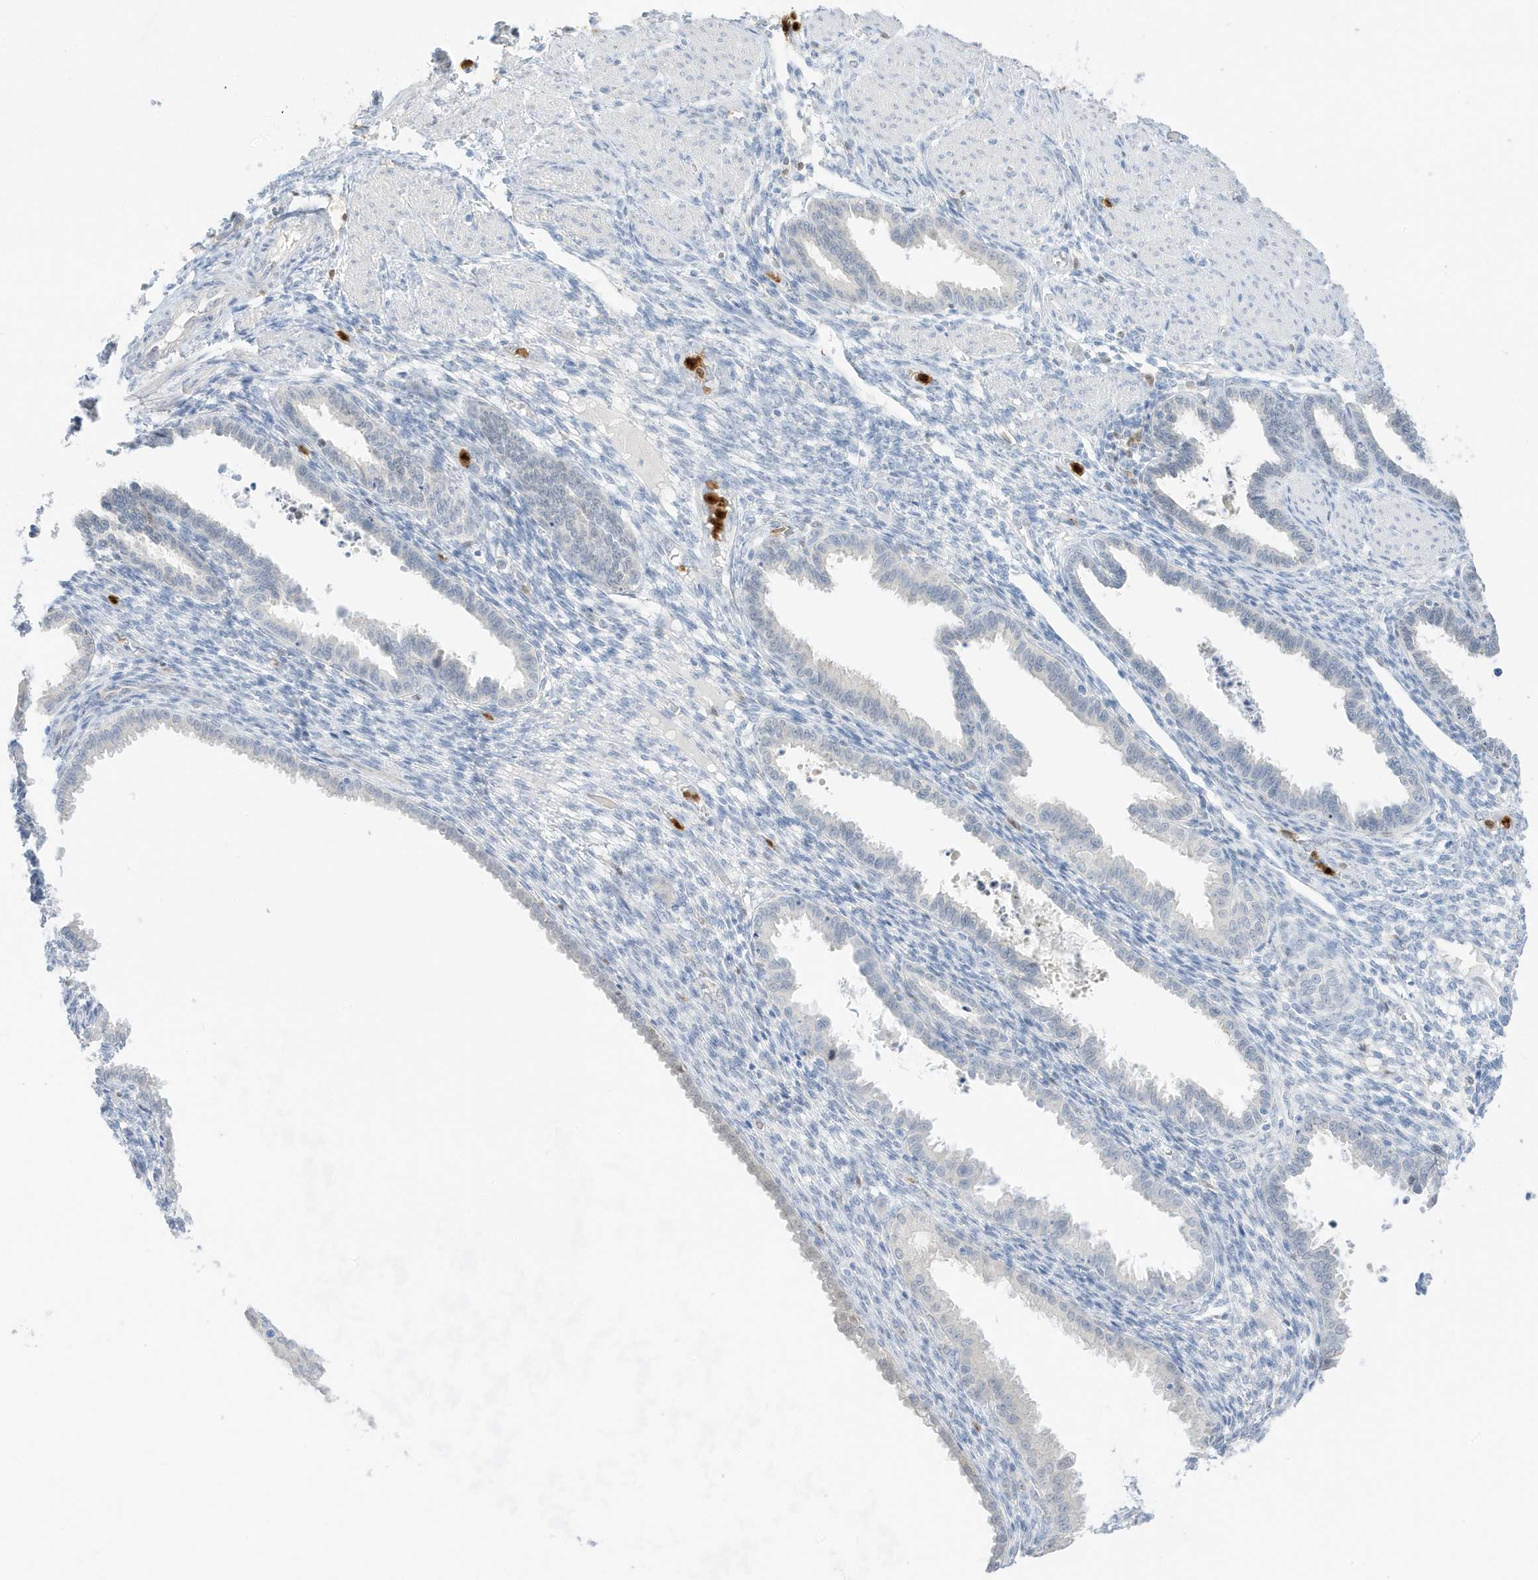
{"staining": {"intensity": "negative", "quantity": "none", "location": "none"}, "tissue": "endometrium", "cell_type": "Cells in endometrial stroma", "image_type": "normal", "snomed": [{"axis": "morphology", "description": "Normal tissue, NOS"}, {"axis": "topography", "description": "Endometrium"}], "caption": "DAB immunohistochemical staining of normal human endometrium reveals no significant staining in cells in endometrial stroma.", "gene": "GCA", "patient": {"sex": "female", "age": 33}}